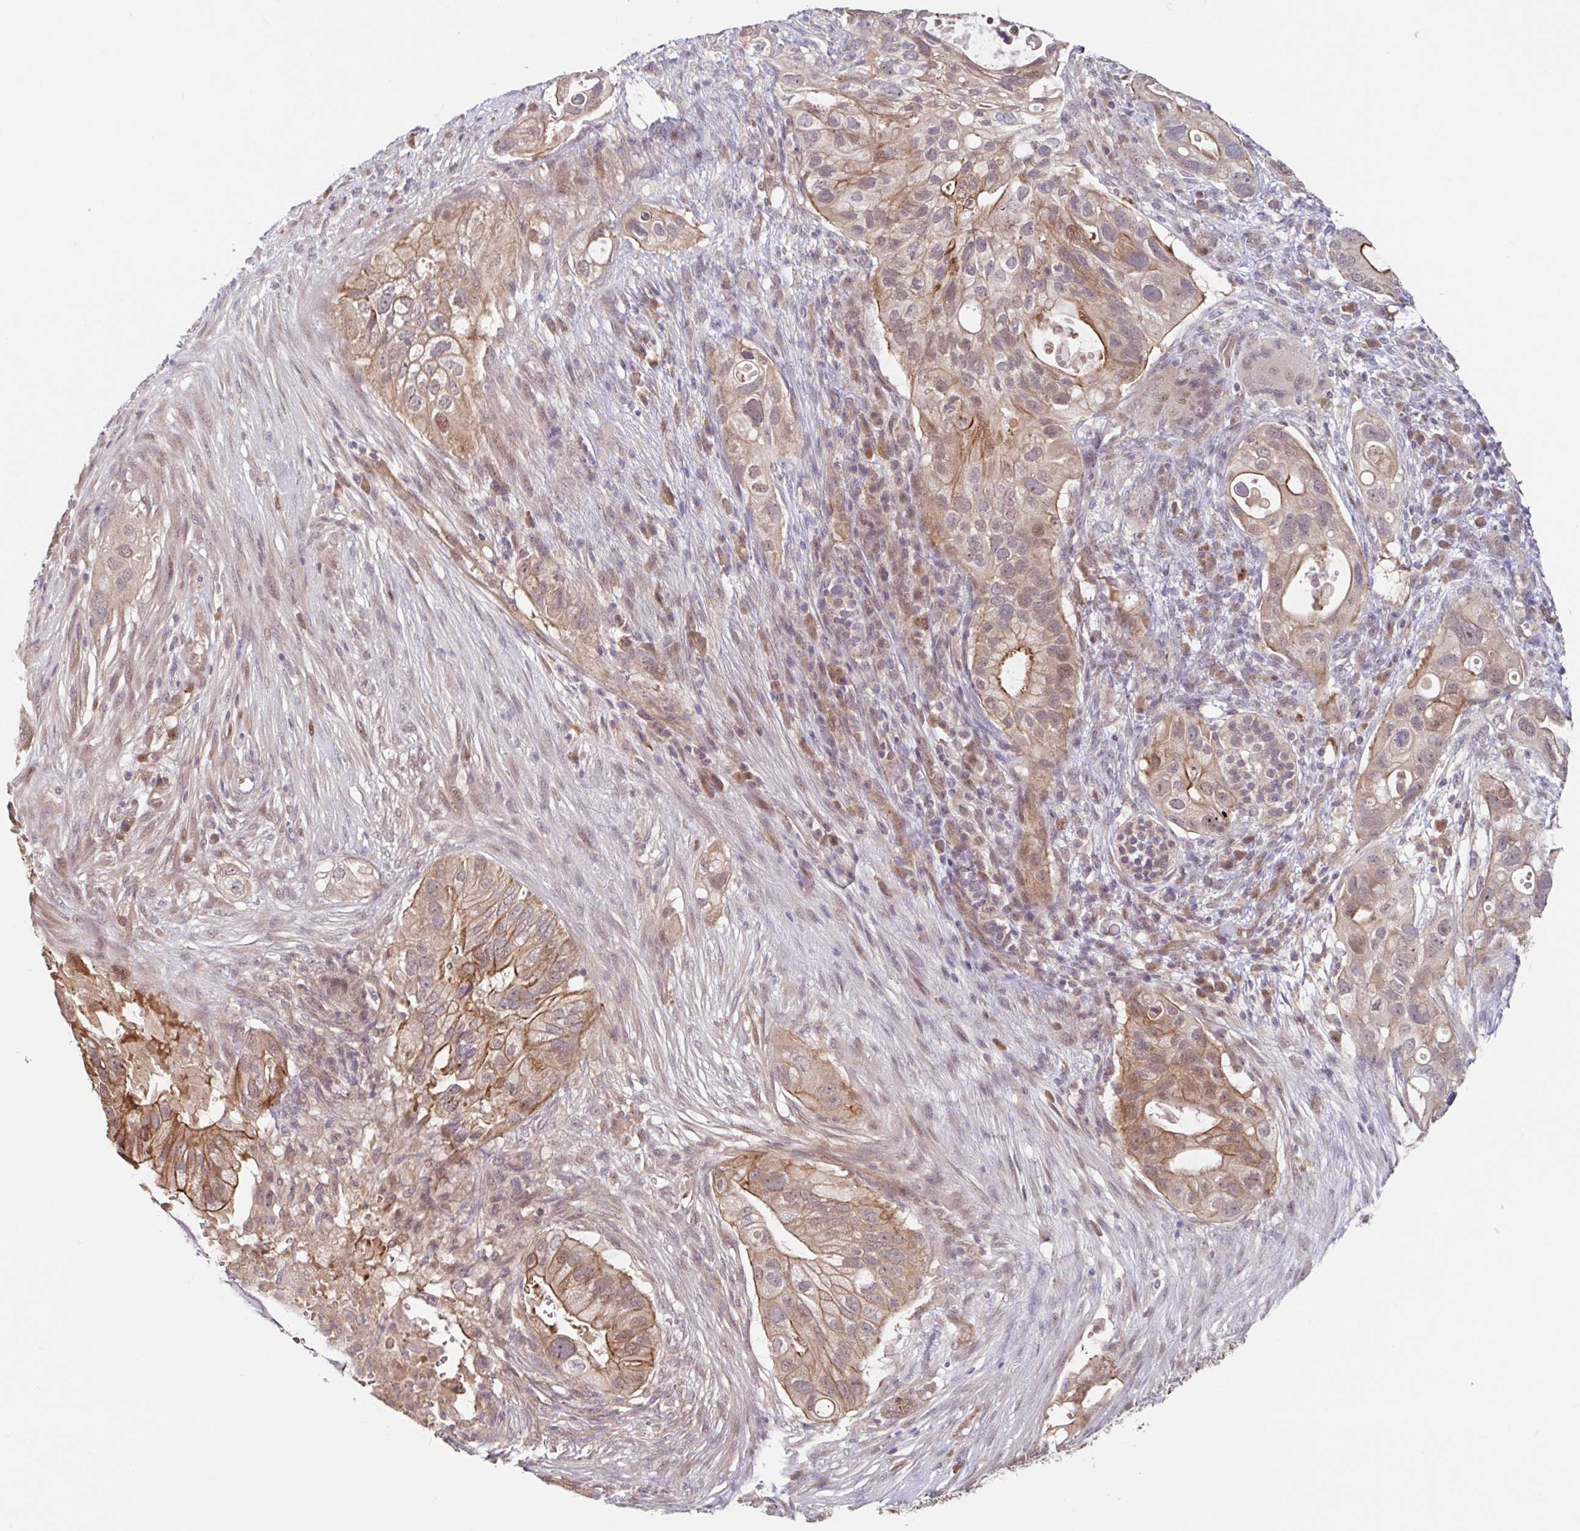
{"staining": {"intensity": "moderate", "quantity": ">75%", "location": "cytoplasmic/membranous,nuclear"}, "tissue": "pancreatic cancer", "cell_type": "Tumor cells", "image_type": "cancer", "snomed": [{"axis": "morphology", "description": "Adenocarcinoma, NOS"}, {"axis": "topography", "description": "Pancreas"}], "caption": "Immunohistochemical staining of human adenocarcinoma (pancreatic) shows medium levels of moderate cytoplasmic/membranous and nuclear protein staining in about >75% of tumor cells. (IHC, brightfield microscopy, high magnification).", "gene": "STYXL1", "patient": {"sex": "female", "age": 72}}